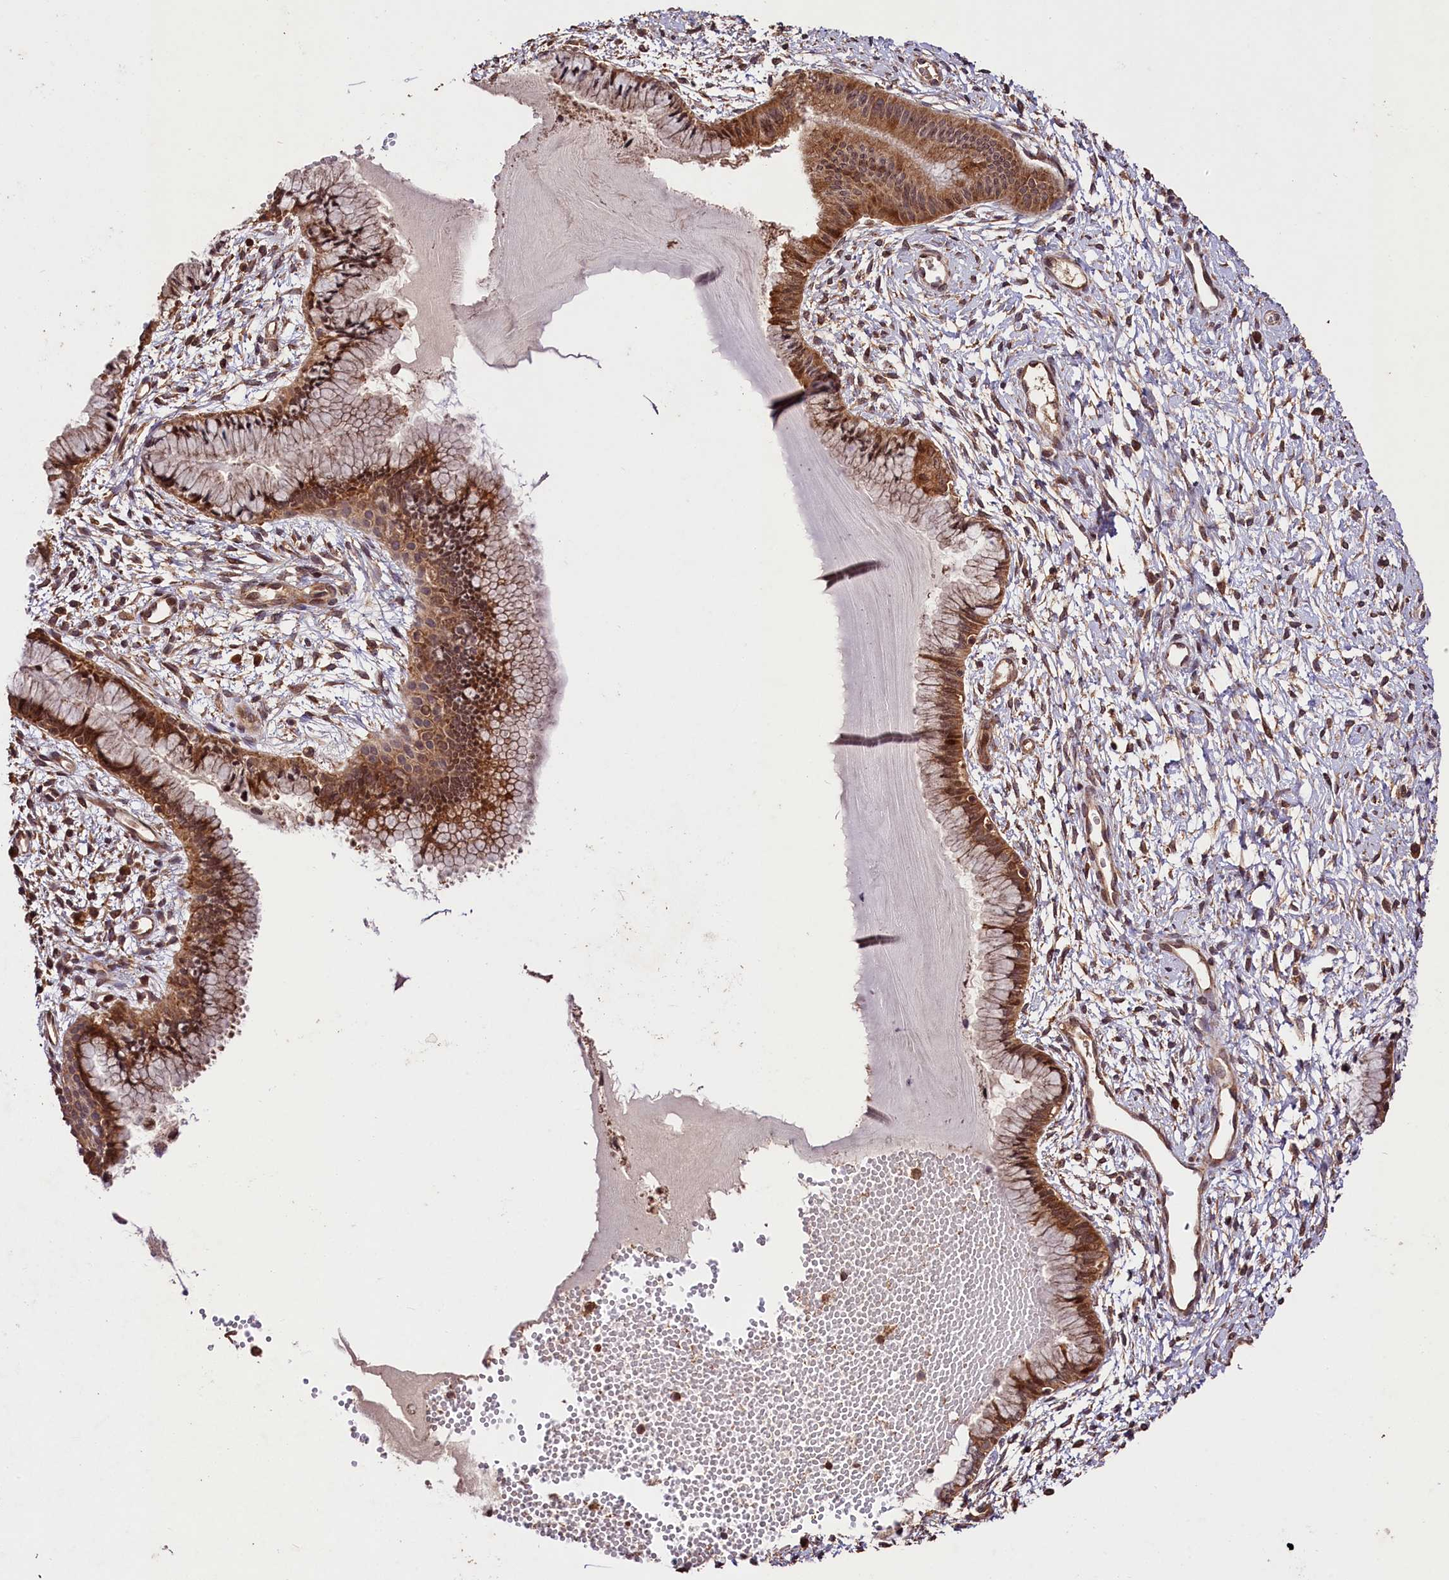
{"staining": {"intensity": "moderate", "quantity": ">75%", "location": "cytoplasmic/membranous"}, "tissue": "cervix", "cell_type": "Glandular cells", "image_type": "normal", "snomed": [{"axis": "morphology", "description": "Normal tissue, NOS"}, {"axis": "topography", "description": "Cervix"}], "caption": "This is a micrograph of IHC staining of normal cervix, which shows moderate expression in the cytoplasmic/membranous of glandular cells.", "gene": "KPTN", "patient": {"sex": "female", "age": 42}}